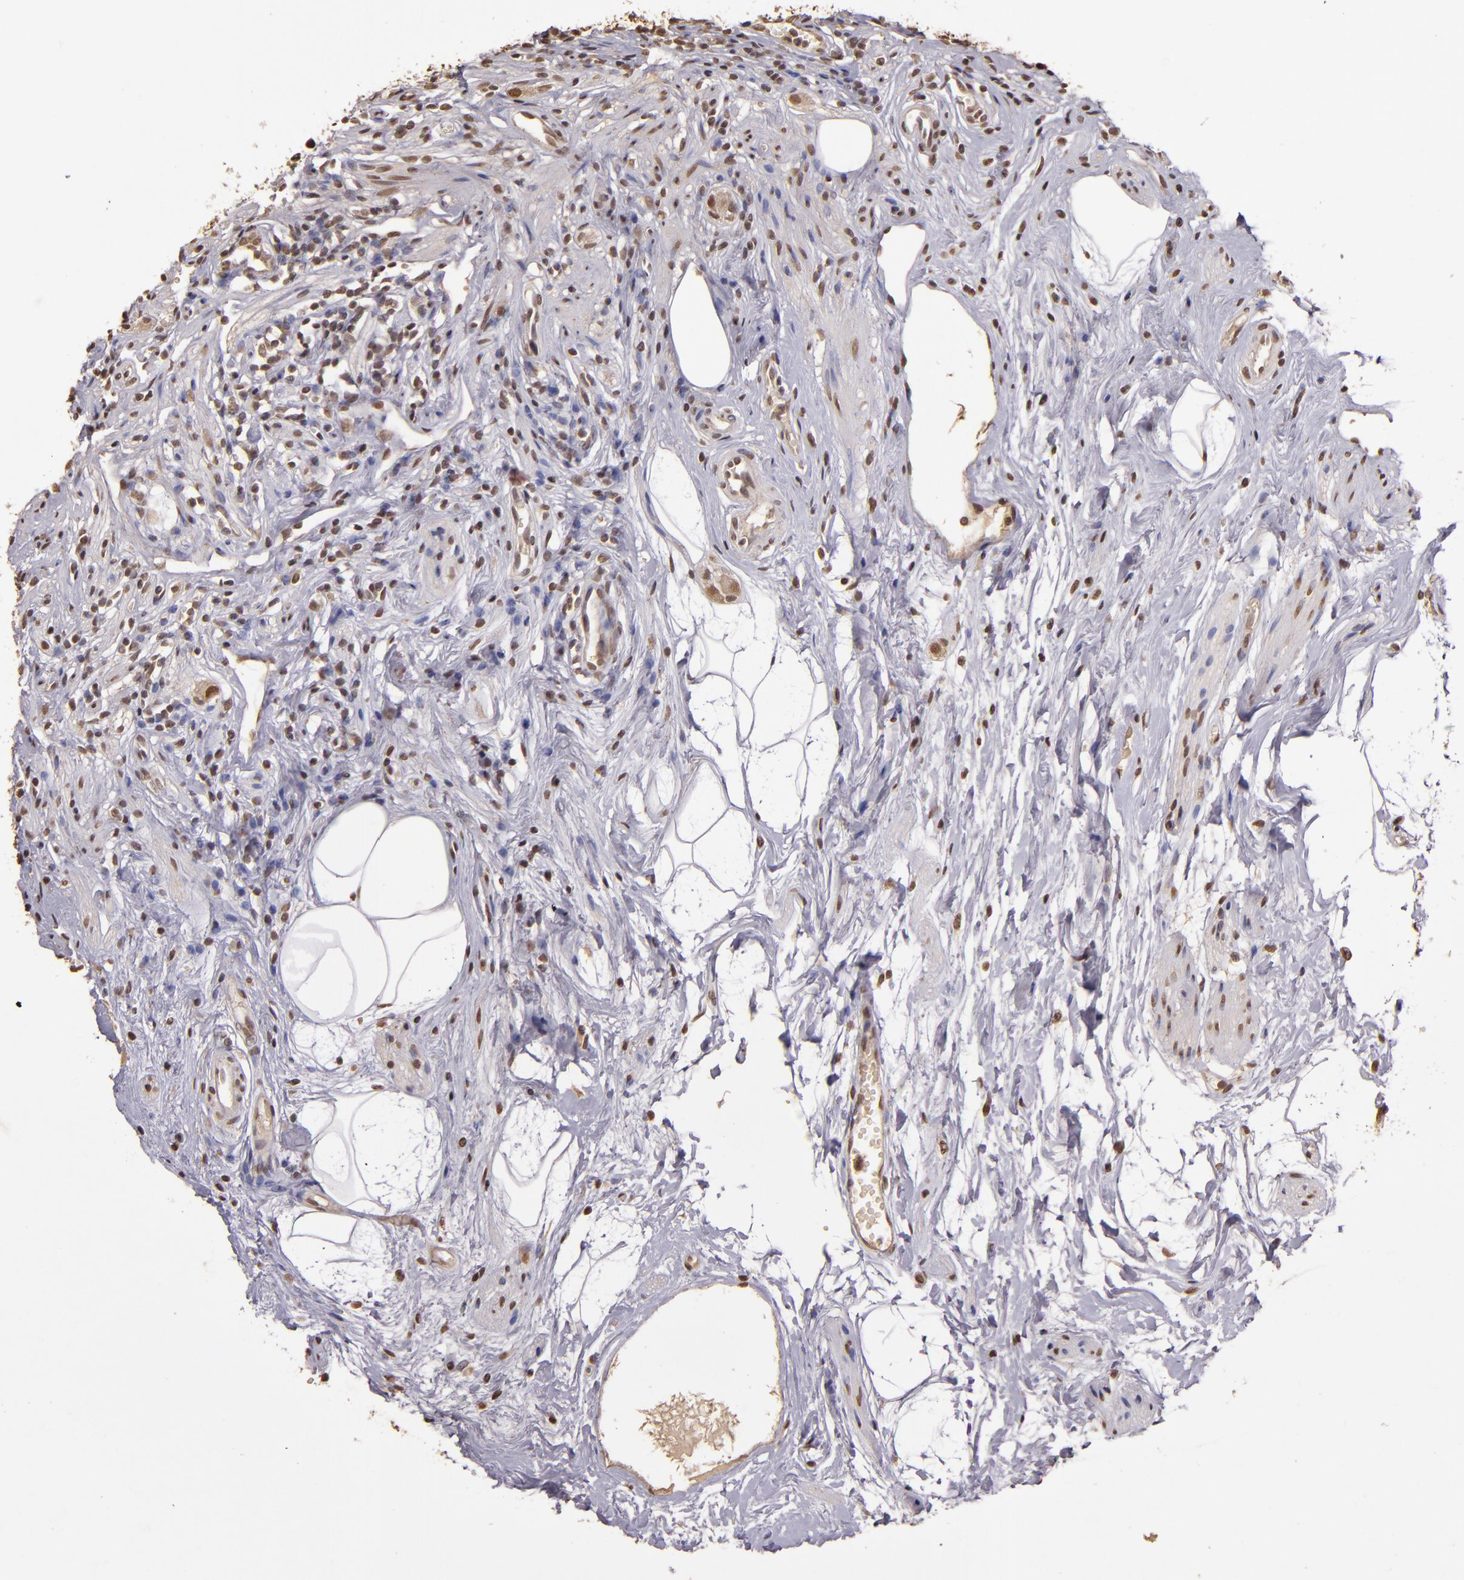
{"staining": {"intensity": "moderate", "quantity": ">75%", "location": "cytoplasmic/membranous"}, "tissue": "appendix", "cell_type": "Glandular cells", "image_type": "normal", "snomed": [{"axis": "morphology", "description": "Normal tissue, NOS"}, {"axis": "topography", "description": "Appendix"}], "caption": "Protein analysis of normal appendix demonstrates moderate cytoplasmic/membranous expression in about >75% of glandular cells. (DAB (3,3'-diaminobenzidine) = brown stain, brightfield microscopy at high magnification).", "gene": "CUL1", "patient": {"sex": "male", "age": 38}}